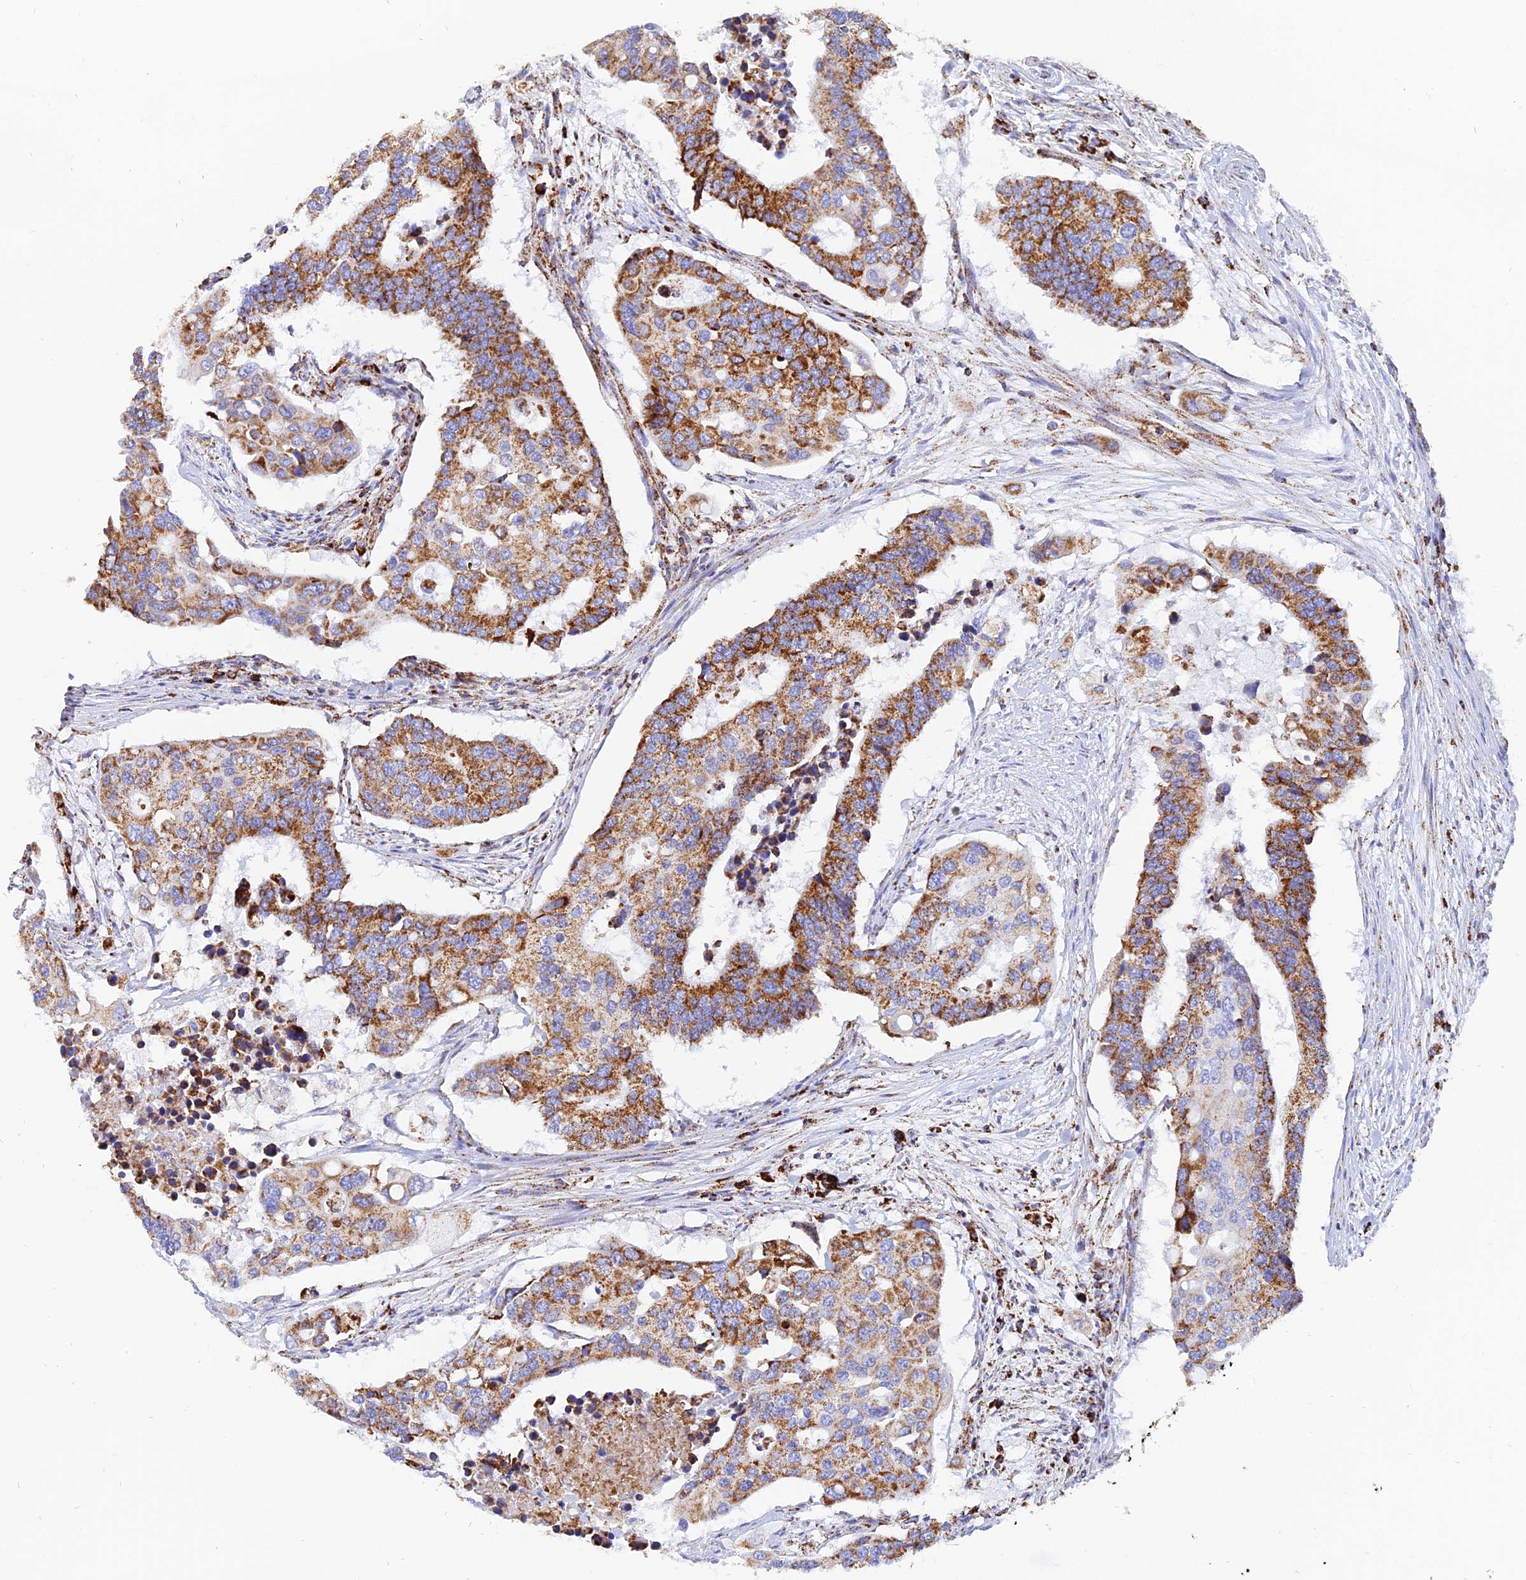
{"staining": {"intensity": "strong", "quantity": "25%-75%", "location": "cytoplasmic/membranous"}, "tissue": "colorectal cancer", "cell_type": "Tumor cells", "image_type": "cancer", "snomed": [{"axis": "morphology", "description": "Adenocarcinoma, NOS"}, {"axis": "topography", "description": "Colon"}], "caption": "This image reveals adenocarcinoma (colorectal) stained with immunohistochemistry (IHC) to label a protein in brown. The cytoplasmic/membranous of tumor cells show strong positivity for the protein. Nuclei are counter-stained blue.", "gene": "NDUFB6", "patient": {"sex": "male", "age": 77}}